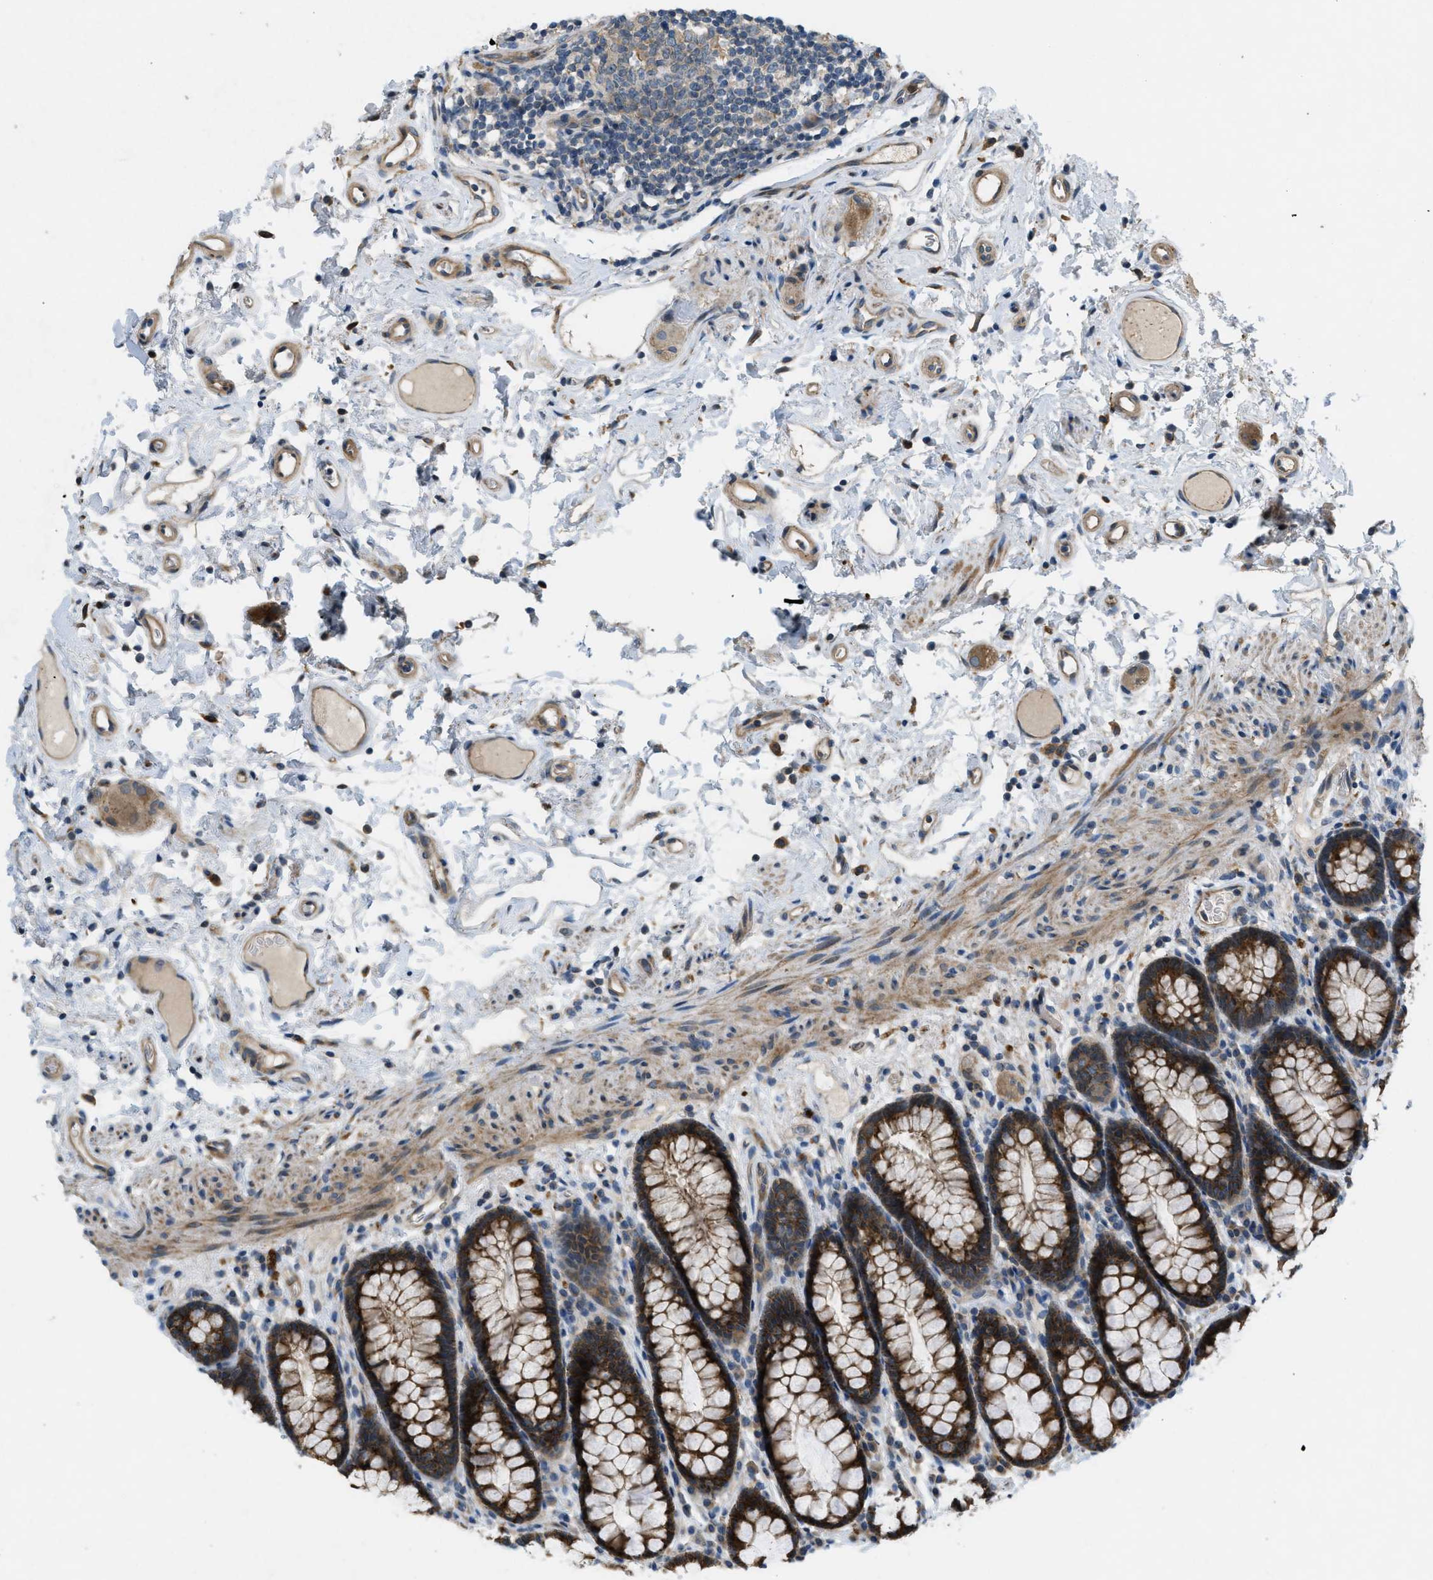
{"staining": {"intensity": "moderate", "quantity": ">75%", "location": "cytoplasmic/membranous"}, "tissue": "rectum", "cell_type": "Glandular cells", "image_type": "normal", "snomed": [{"axis": "morphology", "description": "Normal tissue, NOS"}, {"axis": "topography", "description": "Rectum"}], "caption": "Immunohistochemistry (DAB (3,3'-diaminobenzidine)) staining of normal human rectum shows moderate cytoplasmic/membranous protein positivity in about >75% of glandular cells.", "gene": "ADCY6", "patient": {"sex": "male", "age": 92}}